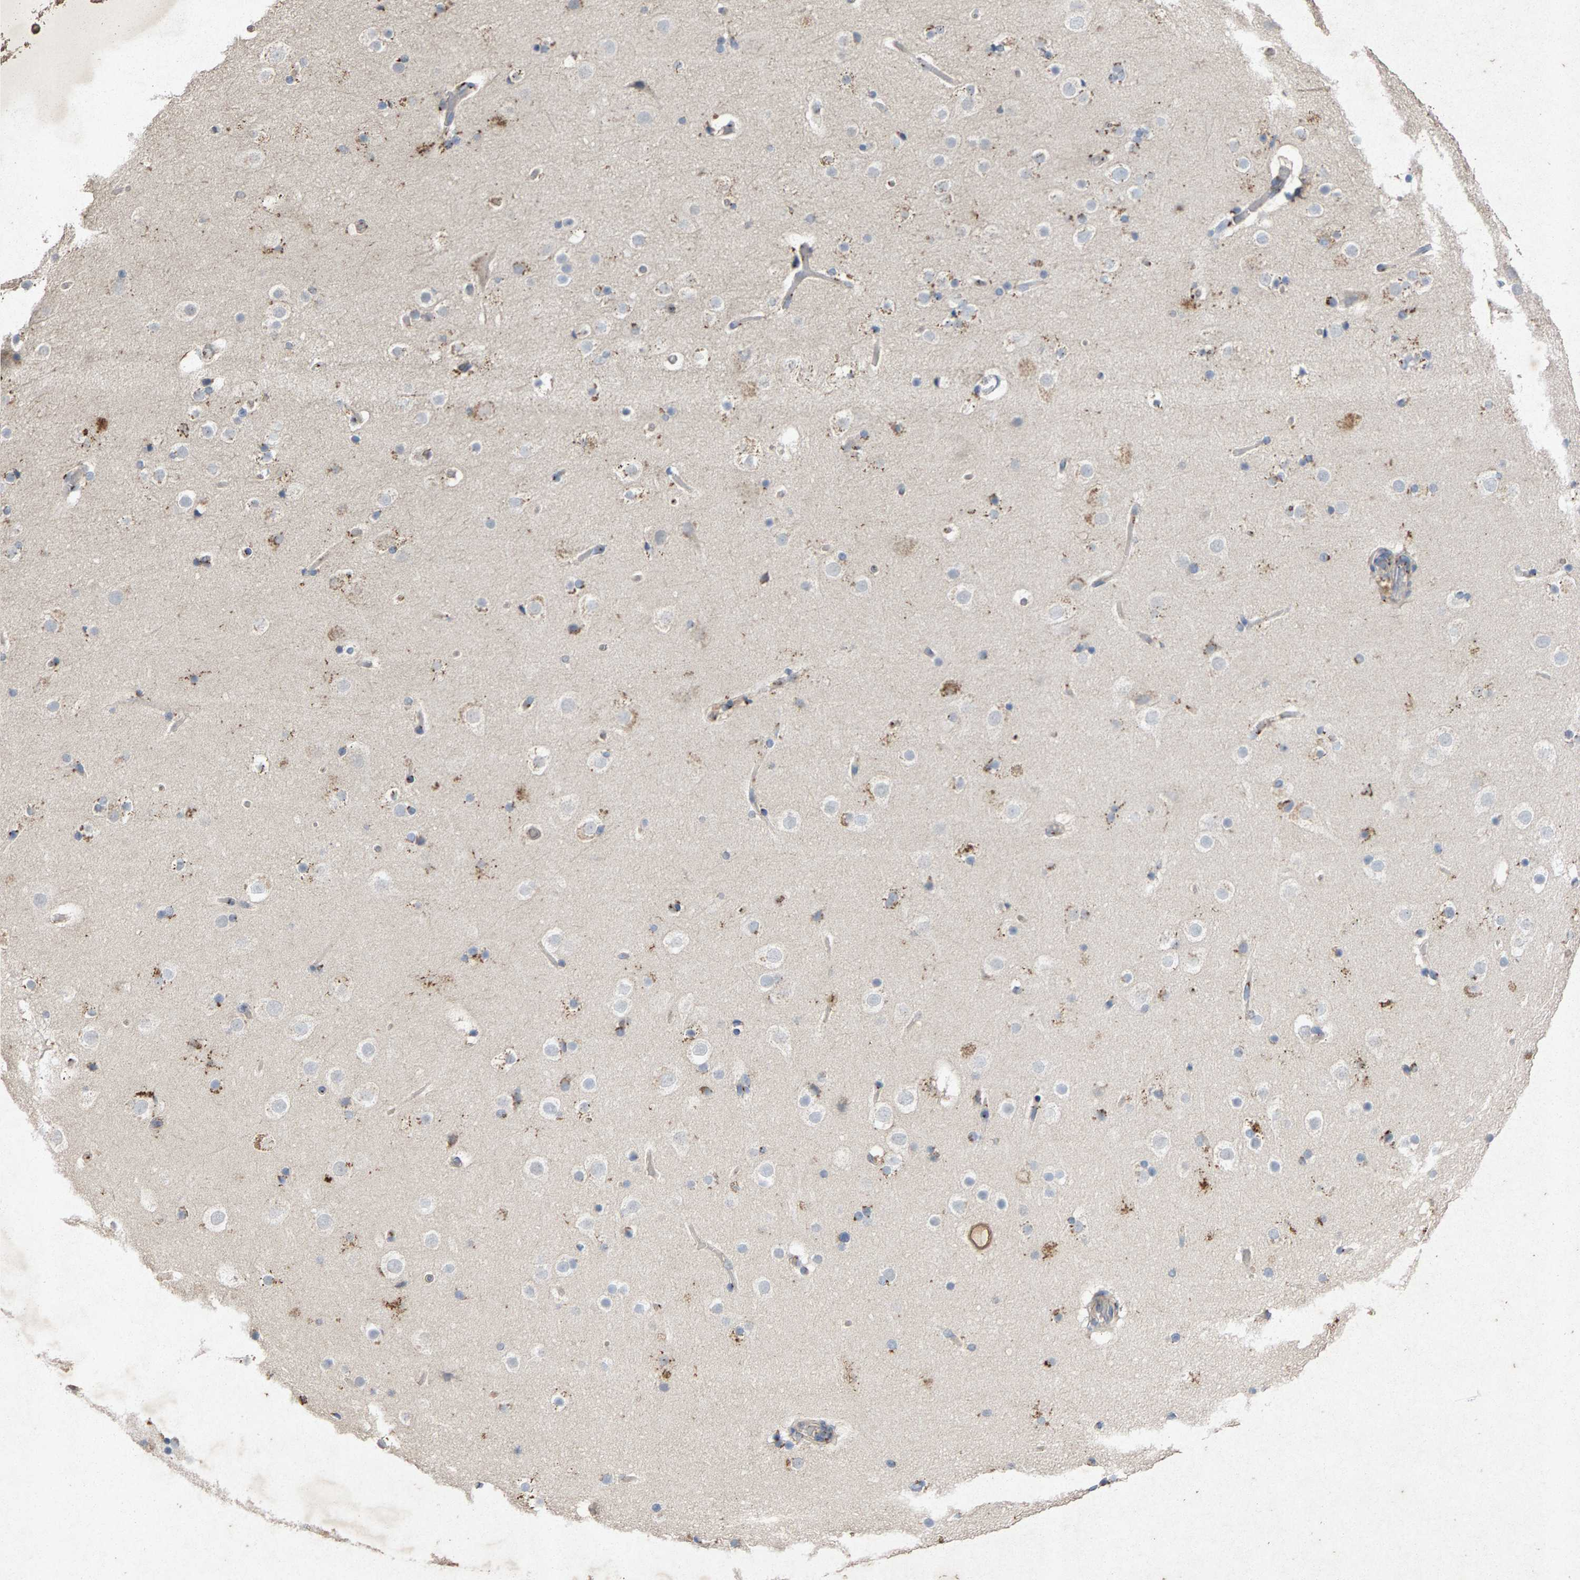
{"staining": {"intensity": "negative", "quantity": "none", "location": "none"}, "tissue": "cerebral cortex", "cell_type": "Endothelial cells", "image_type": "normal", "snomed": [{"axis": "morphology", "description": "Normal tissue, NOS"}, {"axis": "topography", "description": "Cerebral cortex"}], "caption": "The immunohistochemistry (IHC) image has no significant positivity in endothelial cells of cerebral cortex. (DAB (3,3'-diaminobenzidine) IHC, high magnification).", "gene": "MAN2A1", "patient": {"sex": "male", "age": 57}}